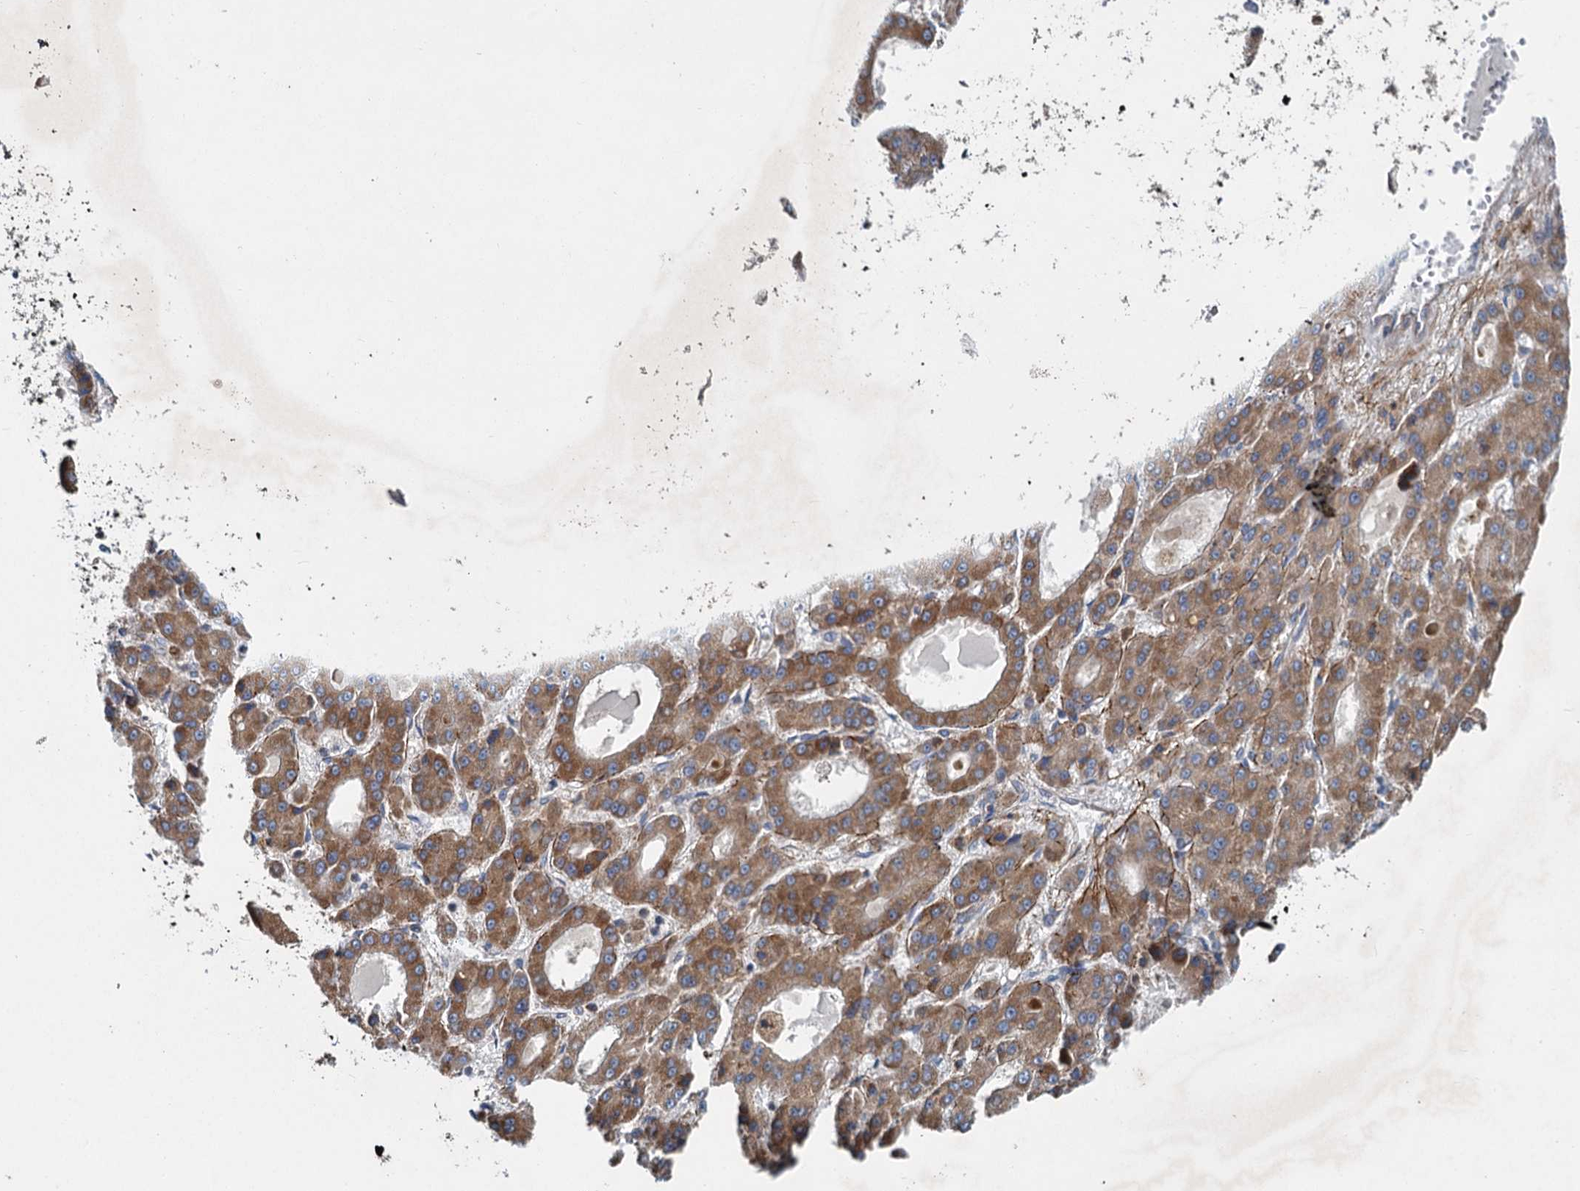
{"staining": {"intensity": "moderate", "quantity": ">75%", "location": "cytoplasmic/membranous"}, "tissue": "liver cancer", "cell_type": "Tumor cells", "image_type": "cancer", "snomed": [{"axis": "morphology", "description": "Carcinoma, Hepatocellular, NOS"}, {"axis": "topography", "description": "Liver"}], "caption": "About >75% of tumor cells in human liver cancer (hepatocellular carcinoma) exhibit moderate cytoplasmic/membranous protein positivity as visualized by brown immunohistochemical staining.", "gene": "ADCY2", "patient": {"sex": "male", "age": 70}}